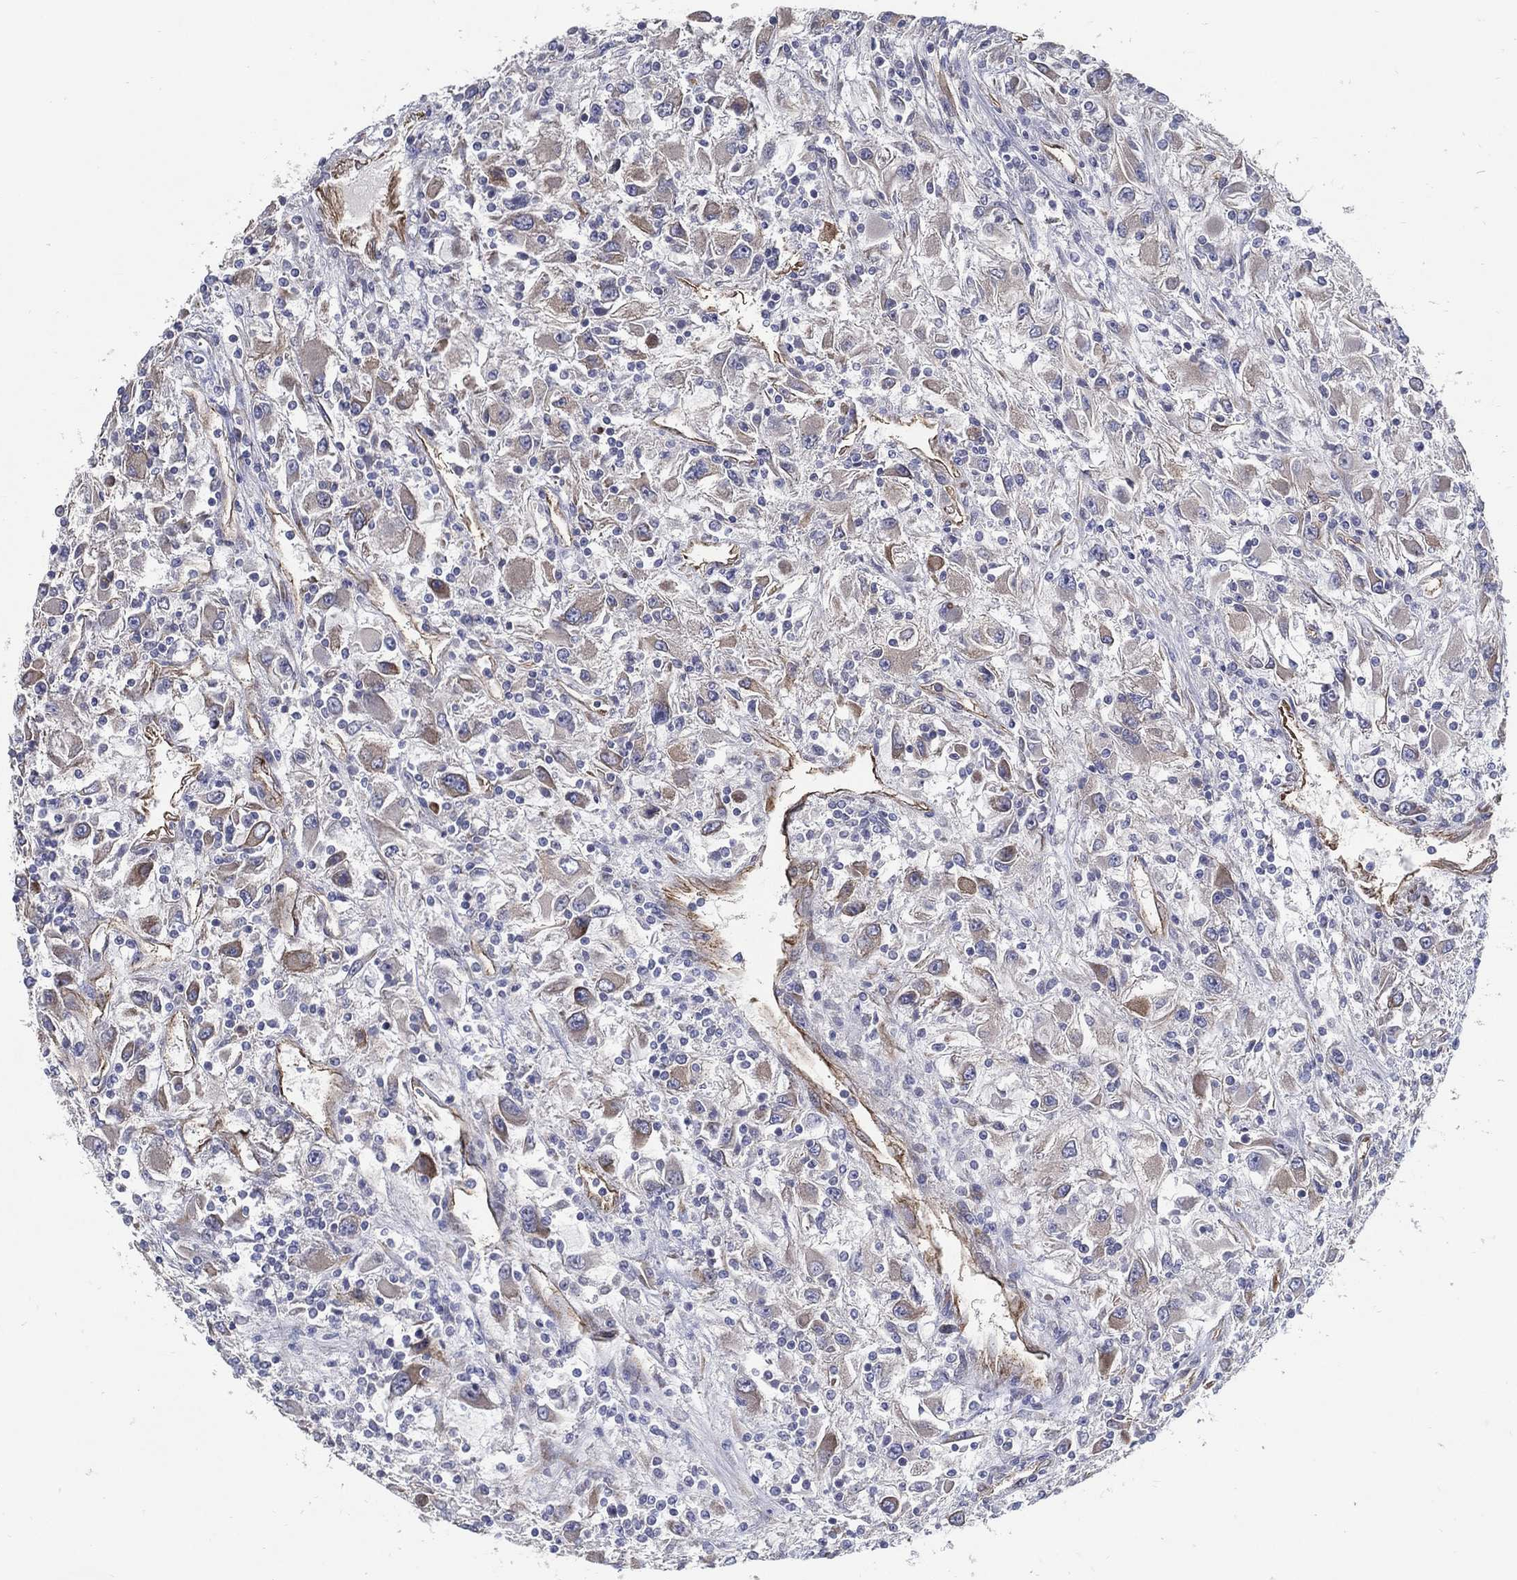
{"staining": {"intensity": "weak", "quantity": "<25%", "location": "cytoplasmic/membranous"}, "tissue": "renal cancer", "cell_type": "Tumor cells", "image_type": "cancer", "snomed": [{"axis": "morphology", "description": "Adenocarcinoma, NOS"}, {"axis": "topography", "description": "Kidney"}], "caption": "Immunohistochemical staining of human renal adenocarcinoma reveals no significant positivity in tumor cells.", "gene": "ARHGAP11A", "patient": {"sex": "female", "age": 67}}